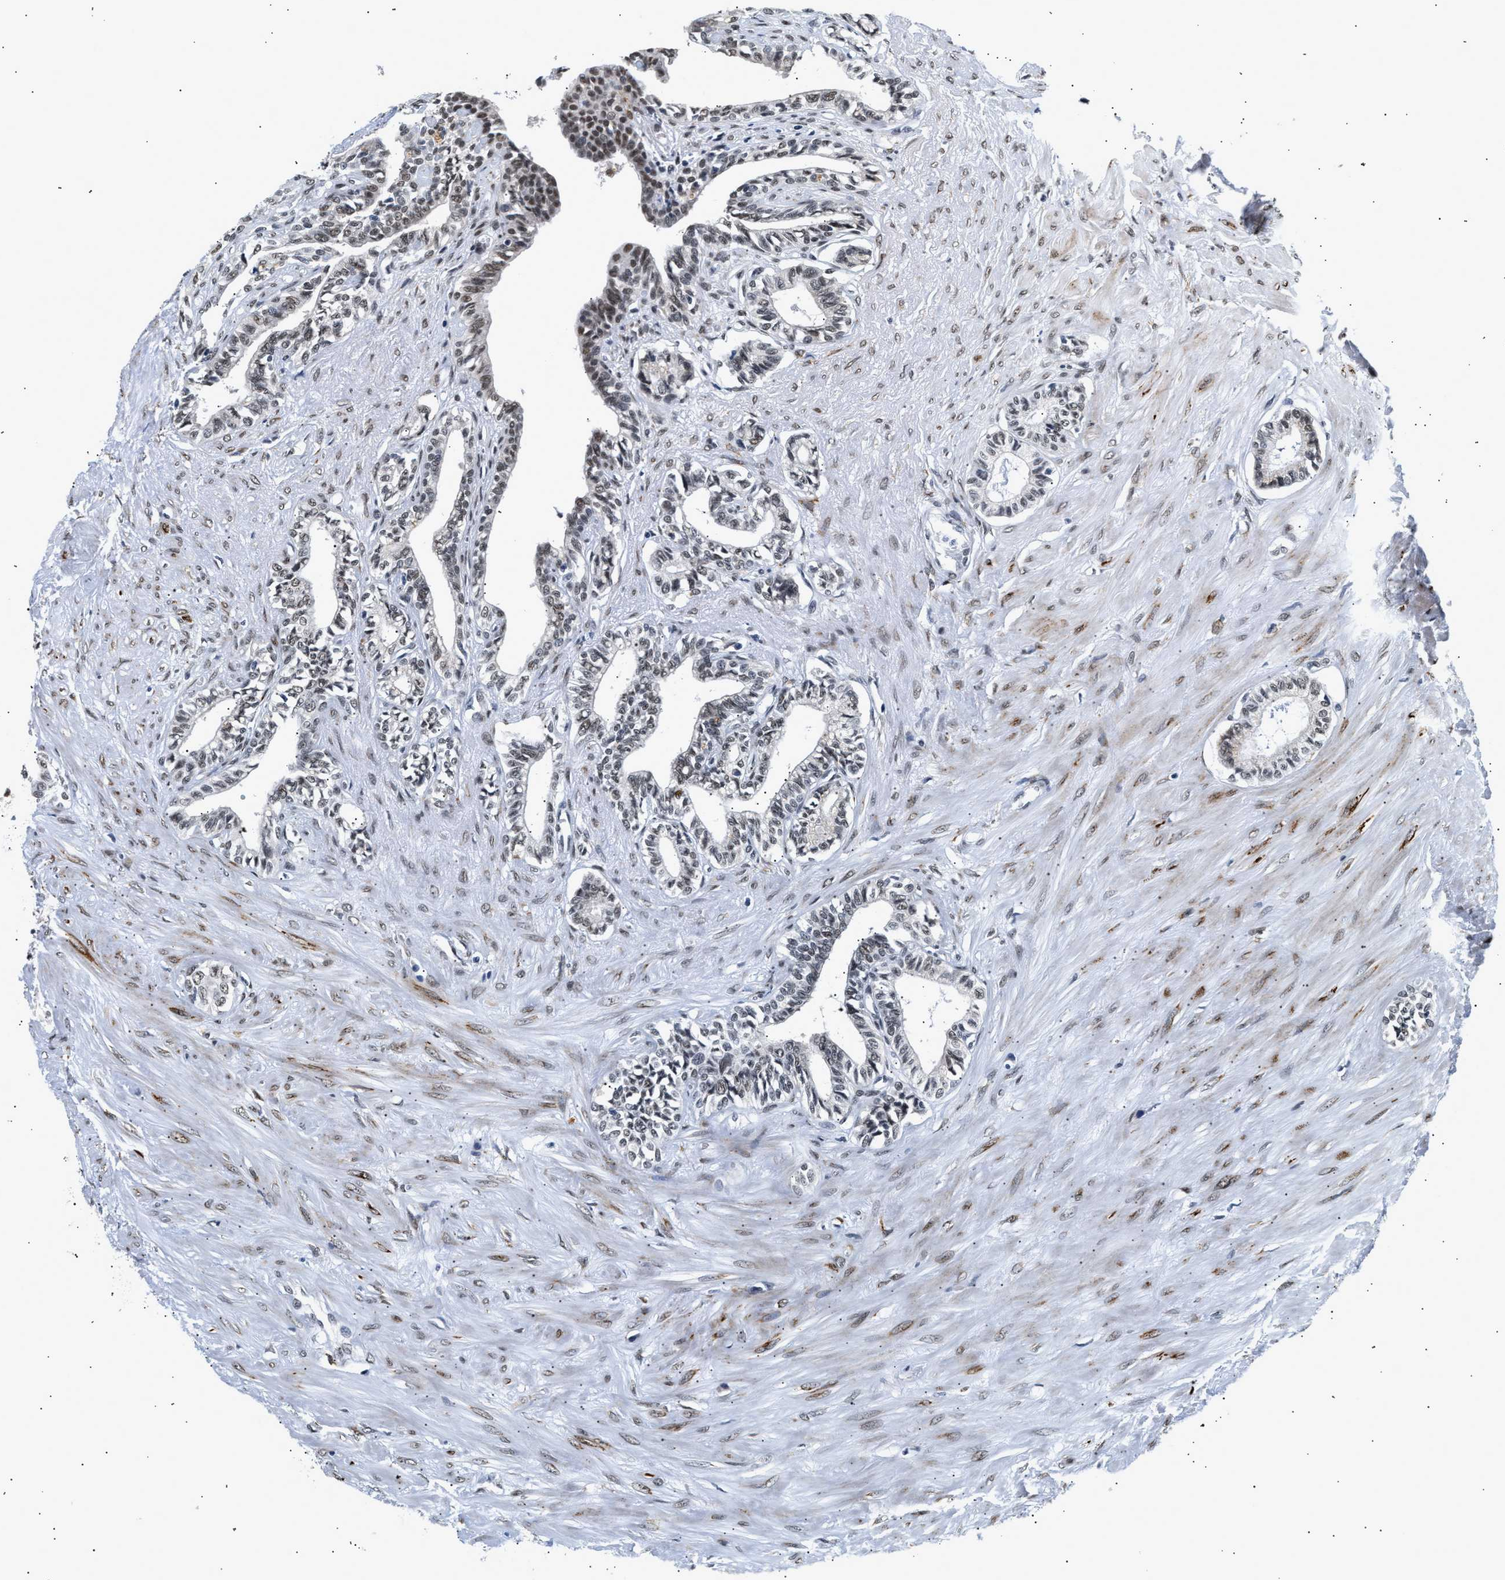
{"staining": {"intensity": "weak", "quantity": "25%-75%", "location": "nuclear"}, "tissue": "seminal vesicle", "cell_type": "Glandular cells", "image_type": "normal", "snomed": [{"axis": "morphology", "description": "Normal tissue, NOS"}, {"axis": "morphology", "description": "Adenocarcinoma, High grade"}, {"axis": "topography", "description": "Prostate"}, {"axis": "topography", "description": "Seminal veicle"}], "caption": "Protein expression analysis of benign seminal vesicle displays weak nuclear staining in approximately 25%-75% of glandular cells.", "gene": "THOC1", "patient": {"sex": "male", "age": 55}}